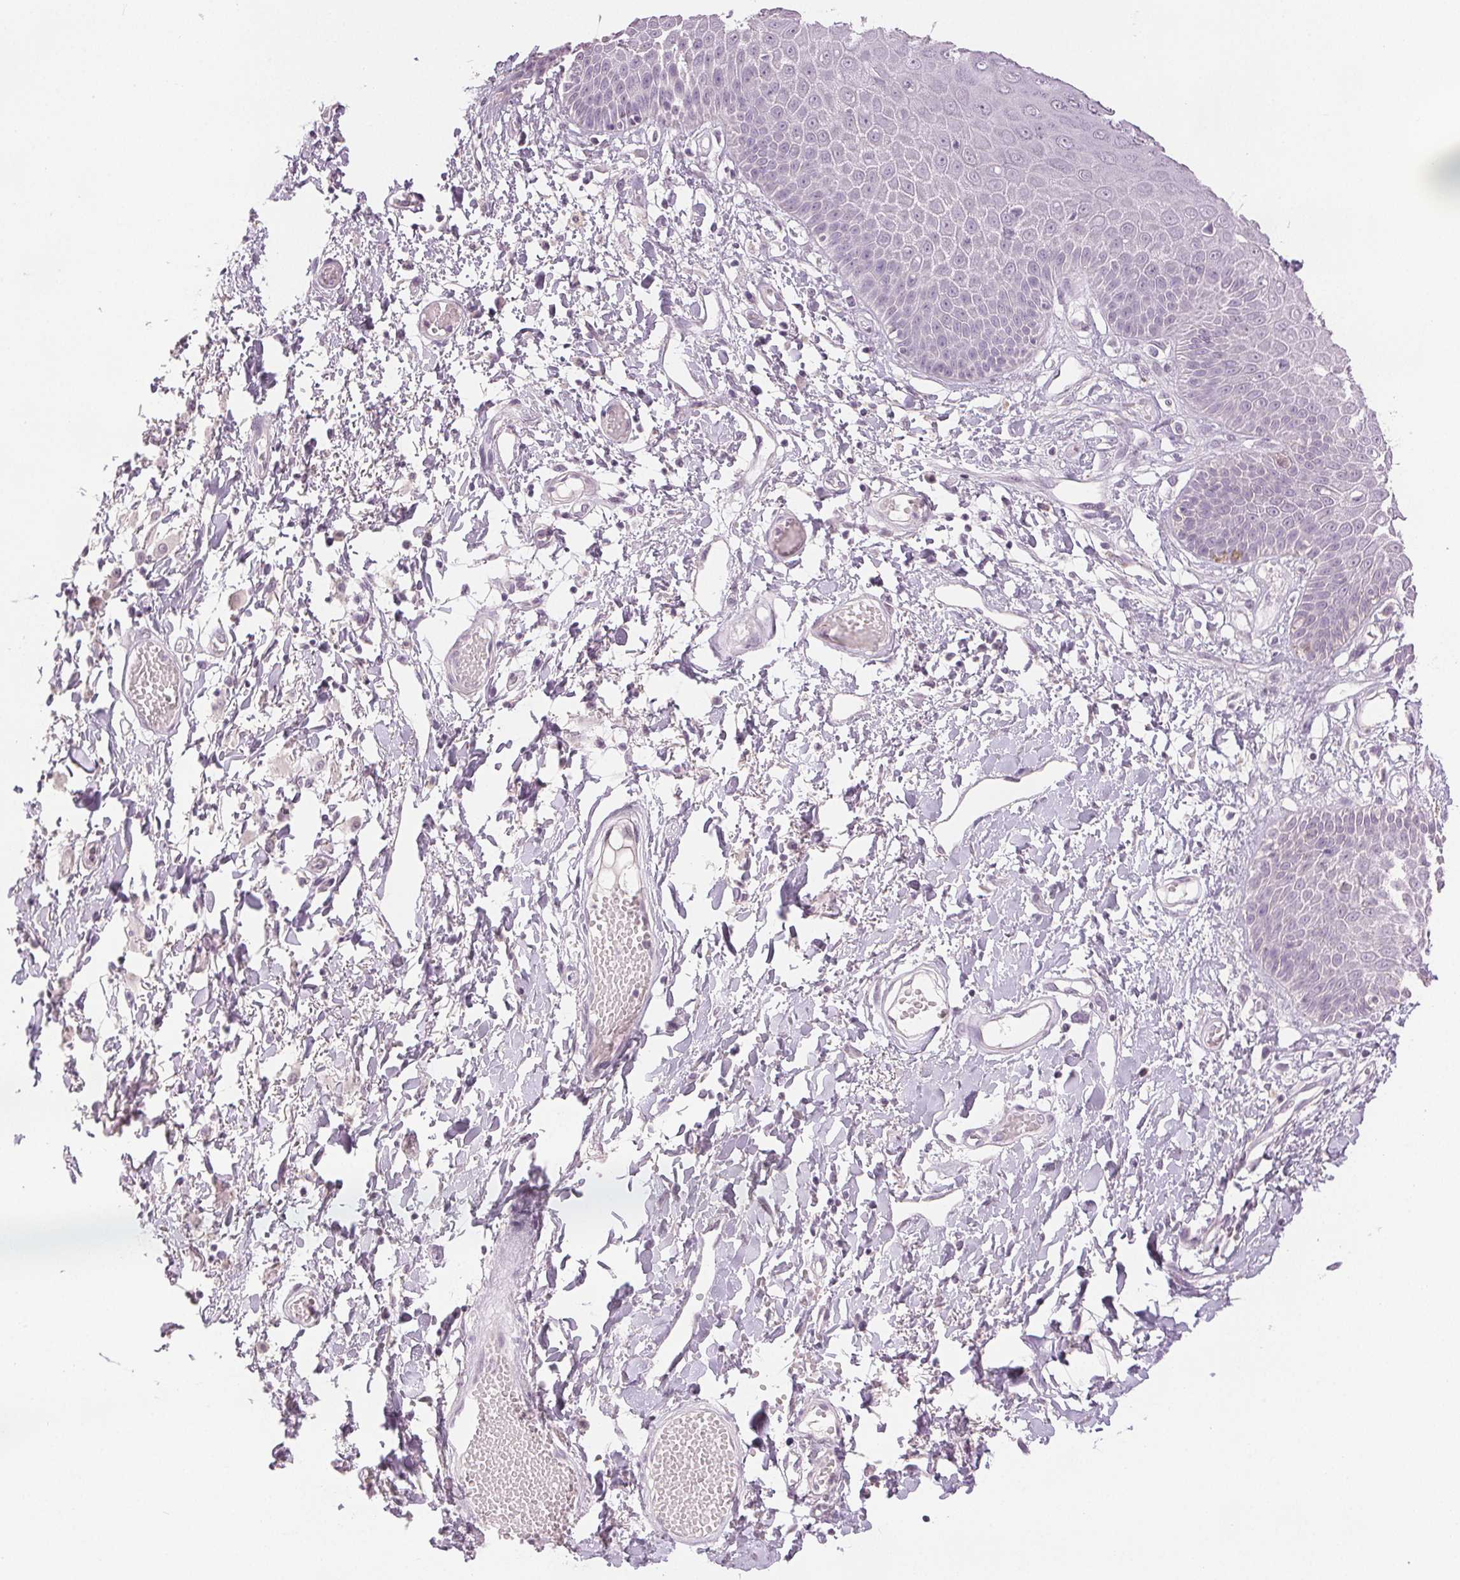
{"staining": {"intensity": "moderate", "quantity": "<25%", "location": "cytoplasmic/membranous"}, "tissue": "skin", "cell_type": "Epidermal cells", "image_type": "normal", "snomed": [{"axis": "morphology", "description": "Normal tissue, NOS"}, {"axis": "topography", "description": "Anal"}, {"axis": "topography", "description": "Peripheral nerve tissue"}], "caption": "This is a photomicrograph of immunohistochemistry staining of benign skin, which shows moderate expression in the cytoplasmic/membranous of epidermal cells.", "gene": "SCGN", "patient": {"sex": "male", "age": 78}}